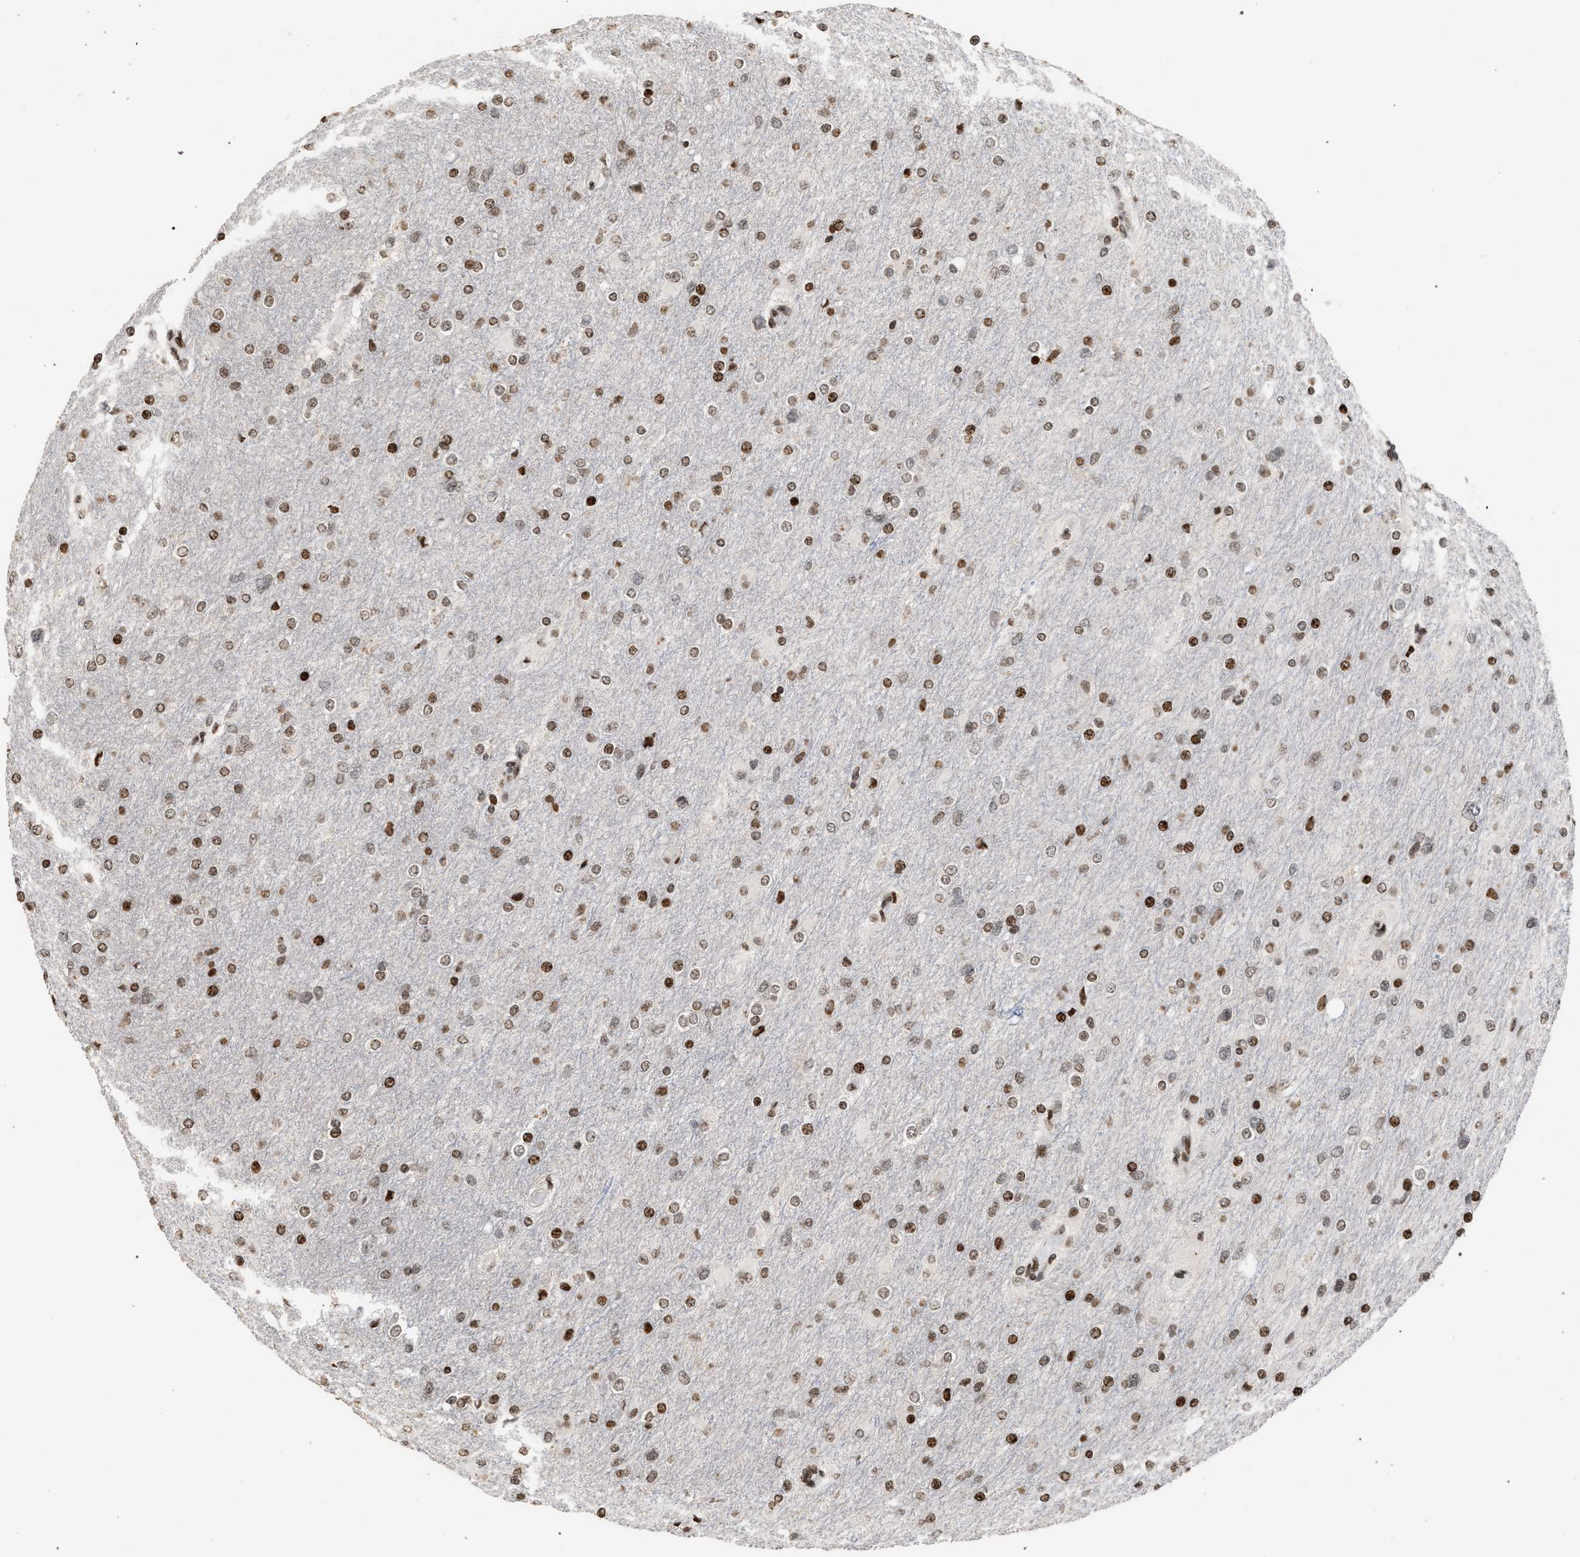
{"staining": {"intensity": "moderate", "quantity": ">75%", "location": "nuclear"}, "tissue": "glioma", "cell_type": "Tumor cells", "image_type": "cancer", "snomed": [{"axis": "morphology", "description": "Glioma, malignant, High grade"}, {"axis": "topography", "description": "Cerebral cortex"}], "caption": "Malignant glioma (high-grade) was stained to show a protein in brown. There is medium levels of moderate nuclear expression in about >75% of tumor cells. The staining is performed using DAB brown chromogen to label protein expression. The nuclei are counter-stained blue using hematoxylin.", "gene": "FOXD3", "patient": {"sex": "female", "age": 36}}